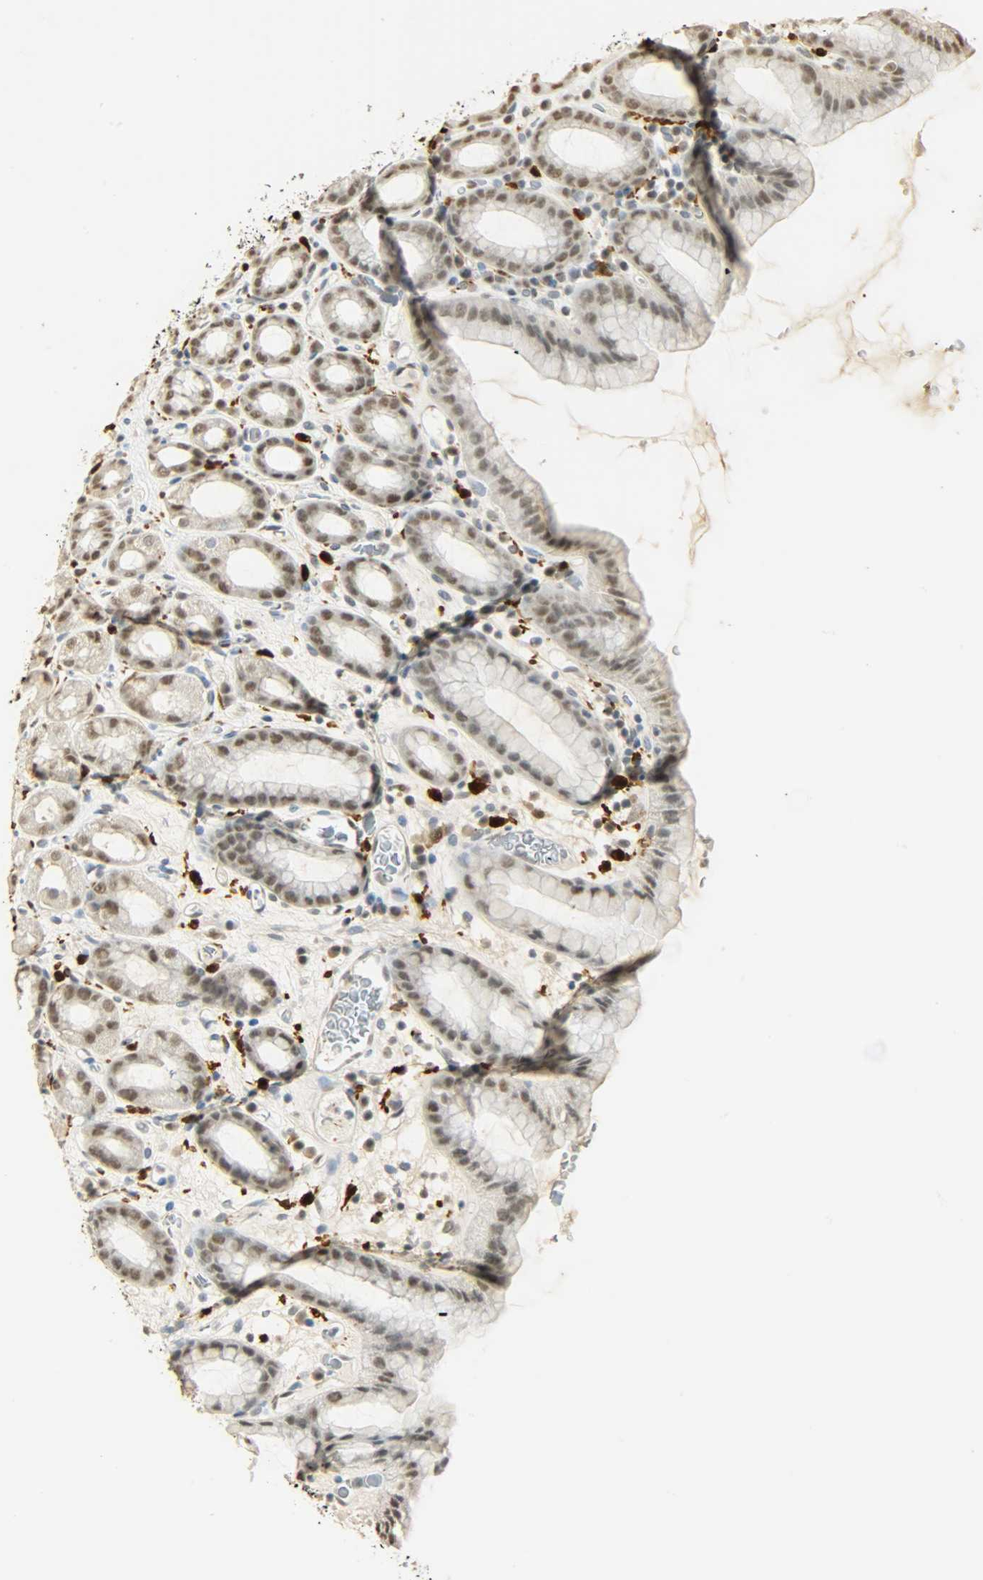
{"staining": {"intensity": "moderate", "quantity": ">75%", "location": "nuclear"}, "tissue": "stomach", "cell_type": "Glandular cells", "image_type": "normal", "snomed": [{"axis": "morphology", "description": "Normal tissue, NOS"}, {"axis": "topography", "description": "Stomach, upper"}], "caption": "Immunohistochemistry (DAB (3,3'-diaminobenzidine)) staining of unremarkable human stomach shows moderate nuclear protein staining in approximately >75% of glandular cells.", "gene": "NGFR", "patient": {"sex": "male", "age": 68}}